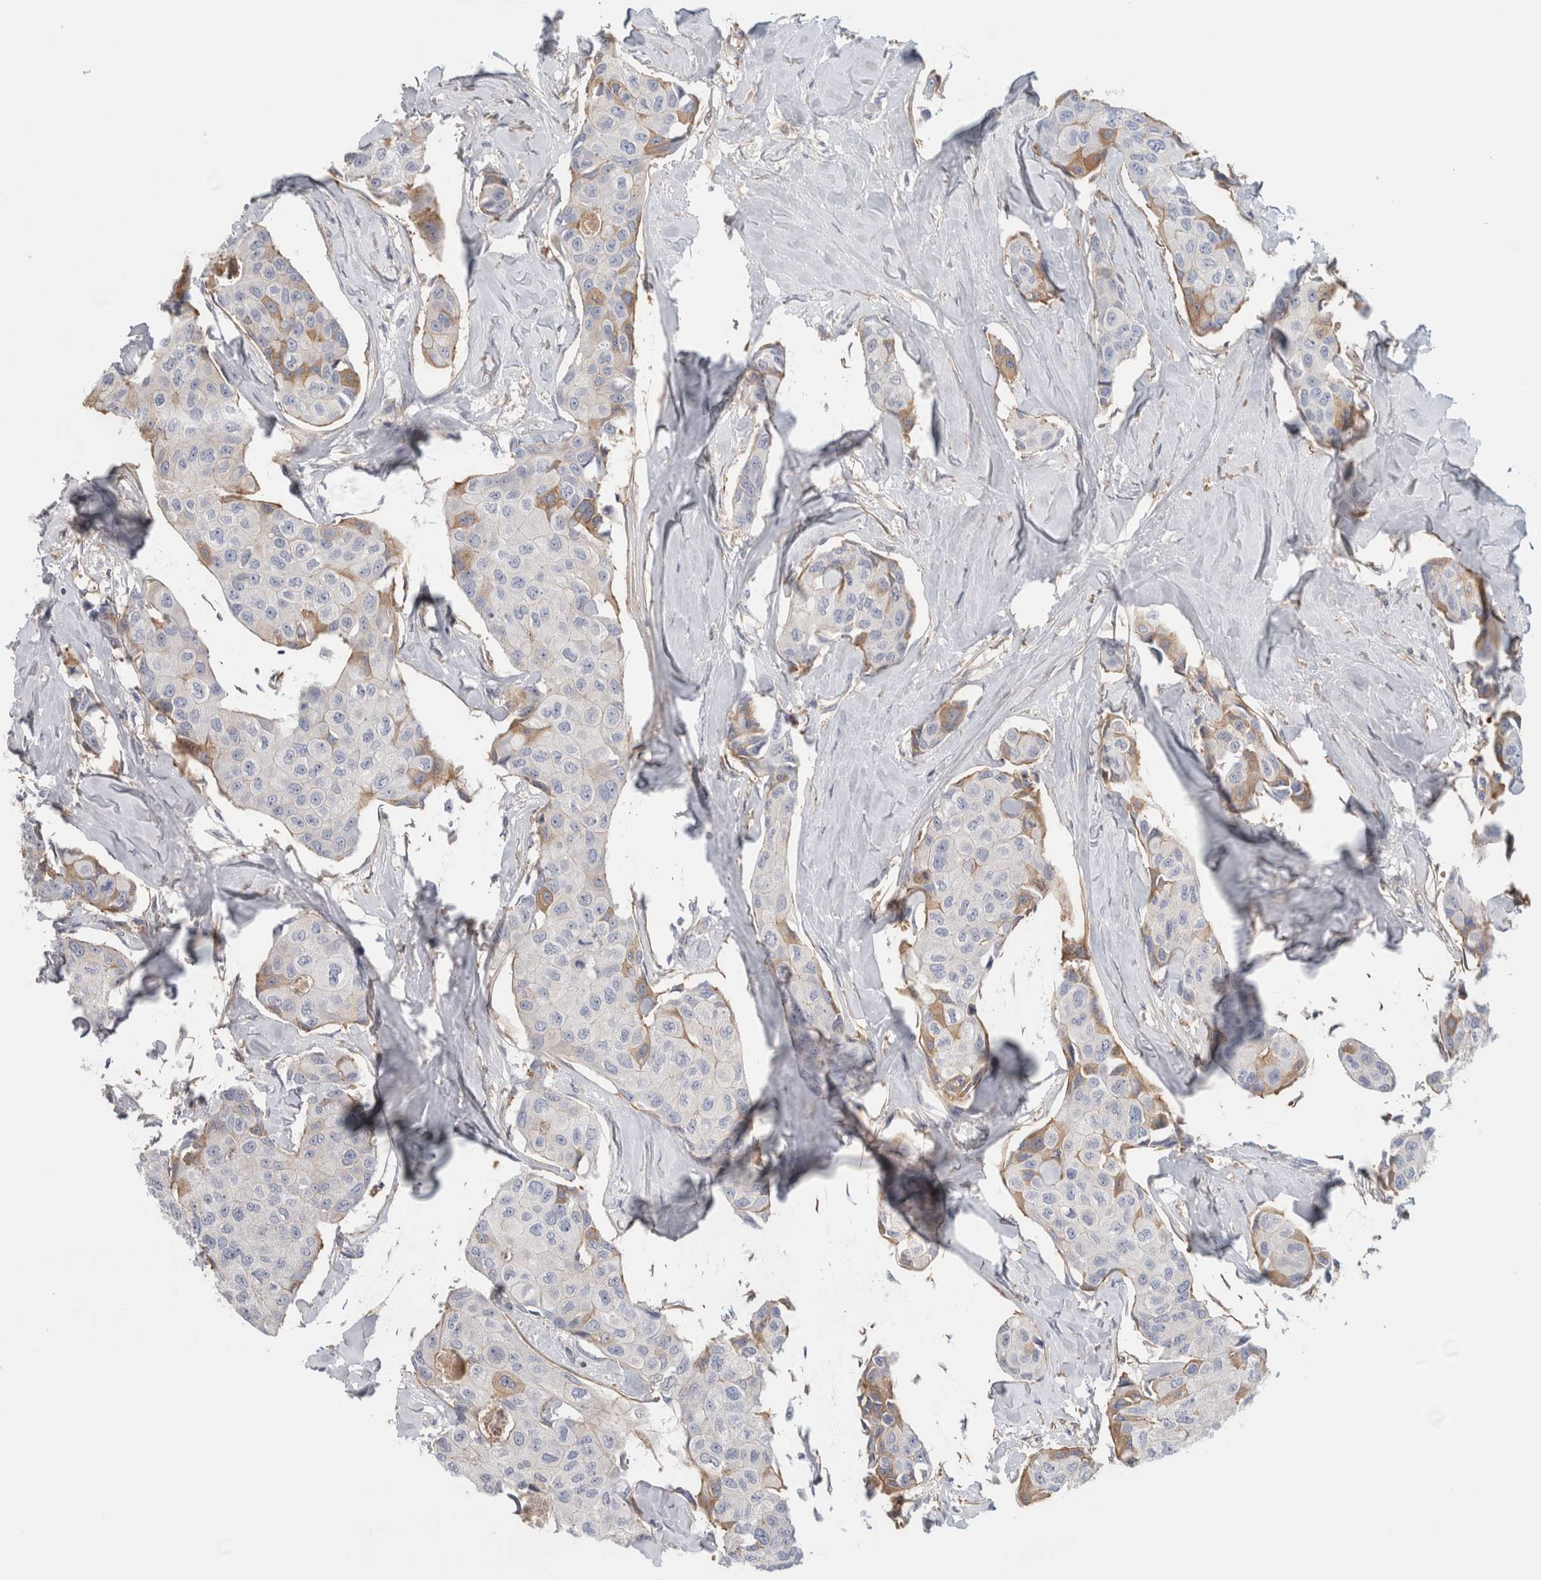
{"staining": {"intensity": "moderate", "quantity": "<25%", "location": "cytoplasmic/membranous"}, "tissue": "breast cancer", "cell_type": "Tumor cells", "image_type": "cancer", "snomed": [{"axis": "morphology", "description": "Duct carcinoma"}, {"axis": "topography", "description": "Breast"}], "caption": "A high-resolution photomicrograph shows immunohistochemistry staining of breast cancer (infiltrating ductal carcinoma), which demonstrates moderate cytoplasmic/membranous staining in about <25% of tumor cells. Nuclei are stained in blue.", "gene": "CFI", "patient": {"sex": "female", "age": 80}}